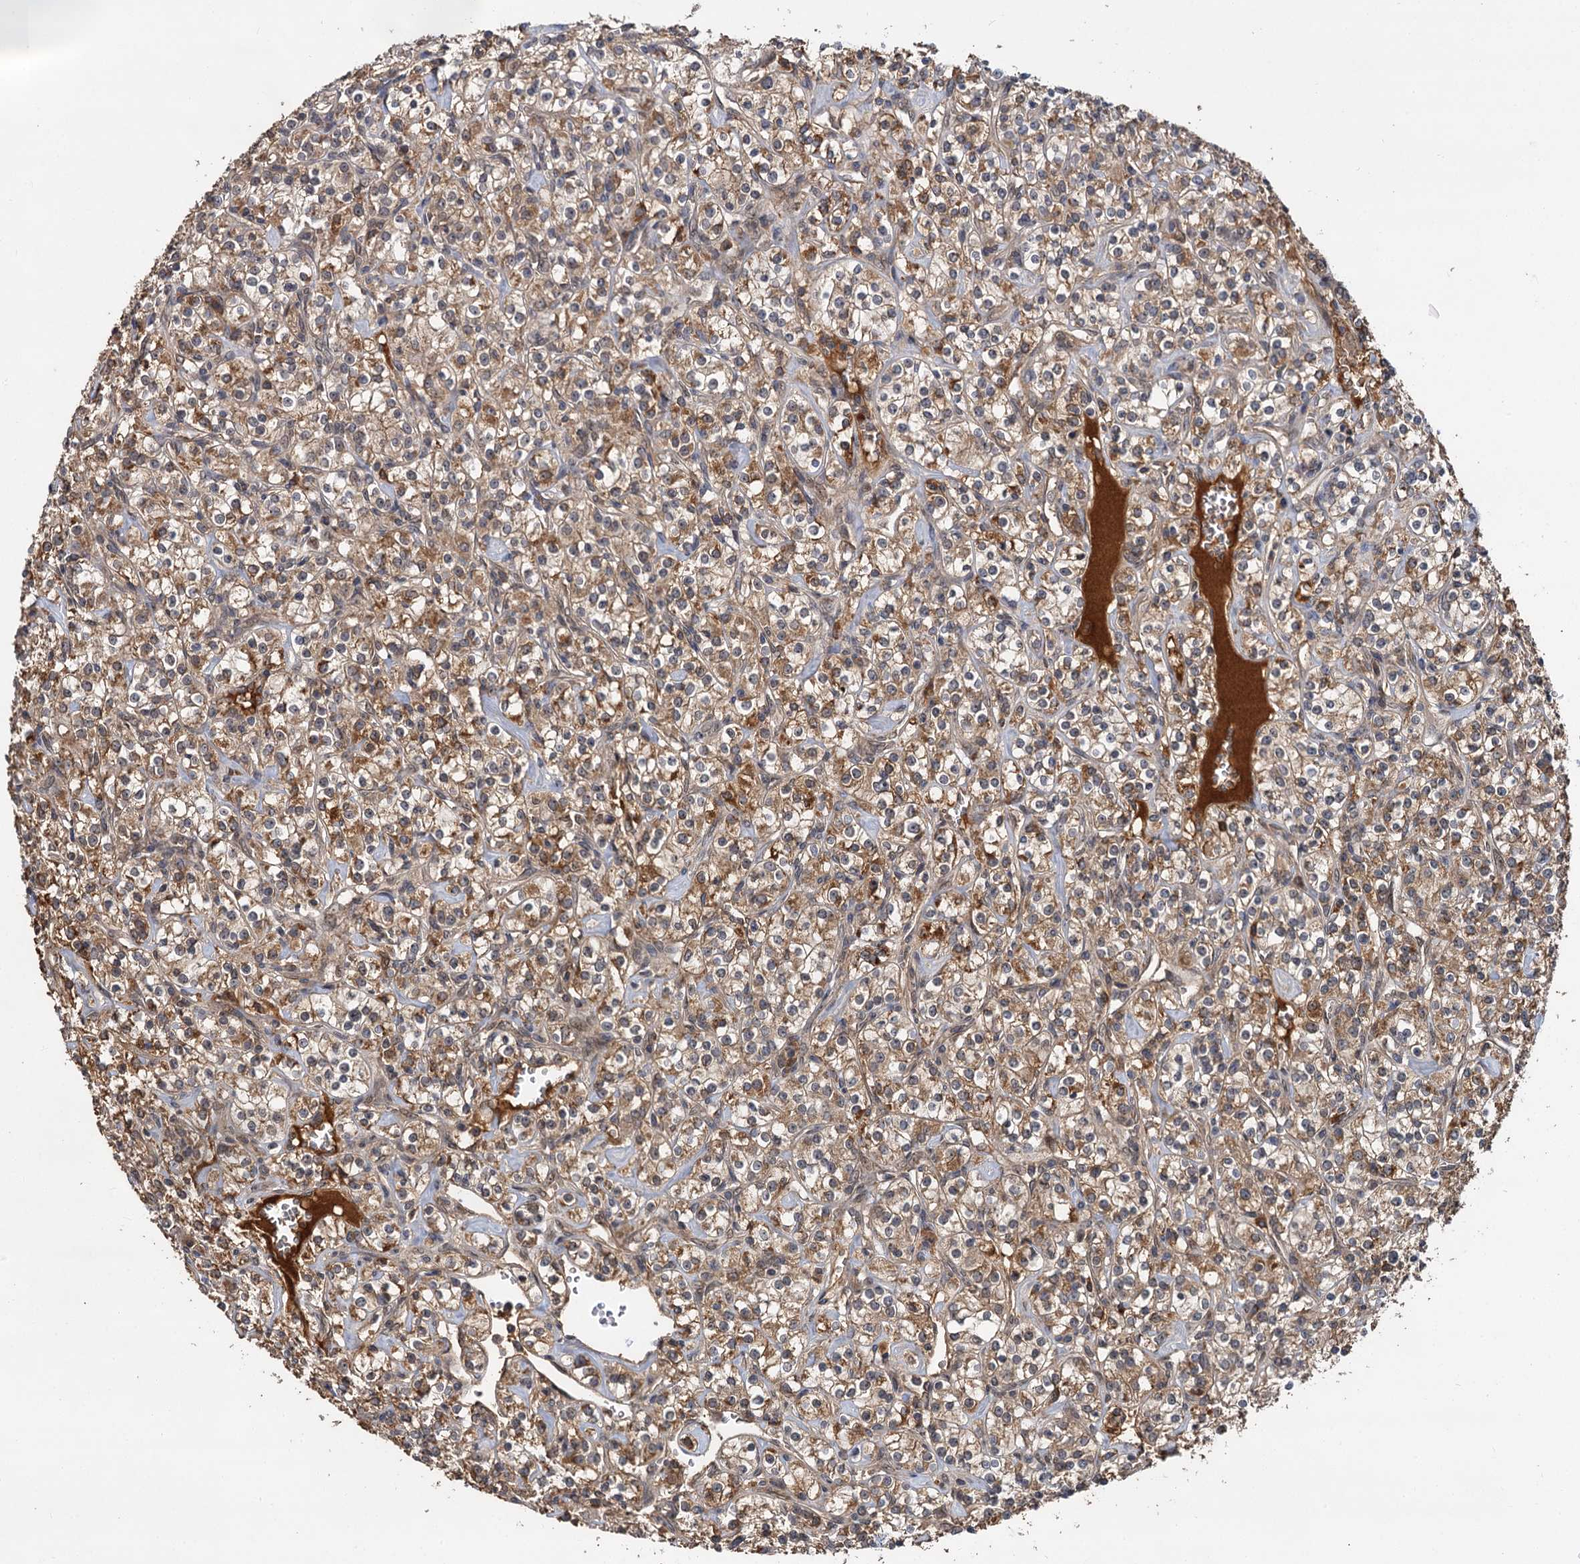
{"staining": {"intensity": "moderate", "quantity": ">75%", "location": "cytoplasmic/membranous"}, "tissue": "renal cancer", "cell_type": "Tumor cells", "image_type": "cancer", "snomed": [{"axis": "morphology", "description": "Adenocarcinoma, NOS"}, {"axis": "topography", "description": "Kidney"}], "caption": "Renal adenocarcinoma stained for a protein (brown) reveals moderate cytoplasmic/membranous positive staining in approximately >75% of tumor cells.", "gene": "MBD6", "patient": {"sex": "male", "age": 77}}